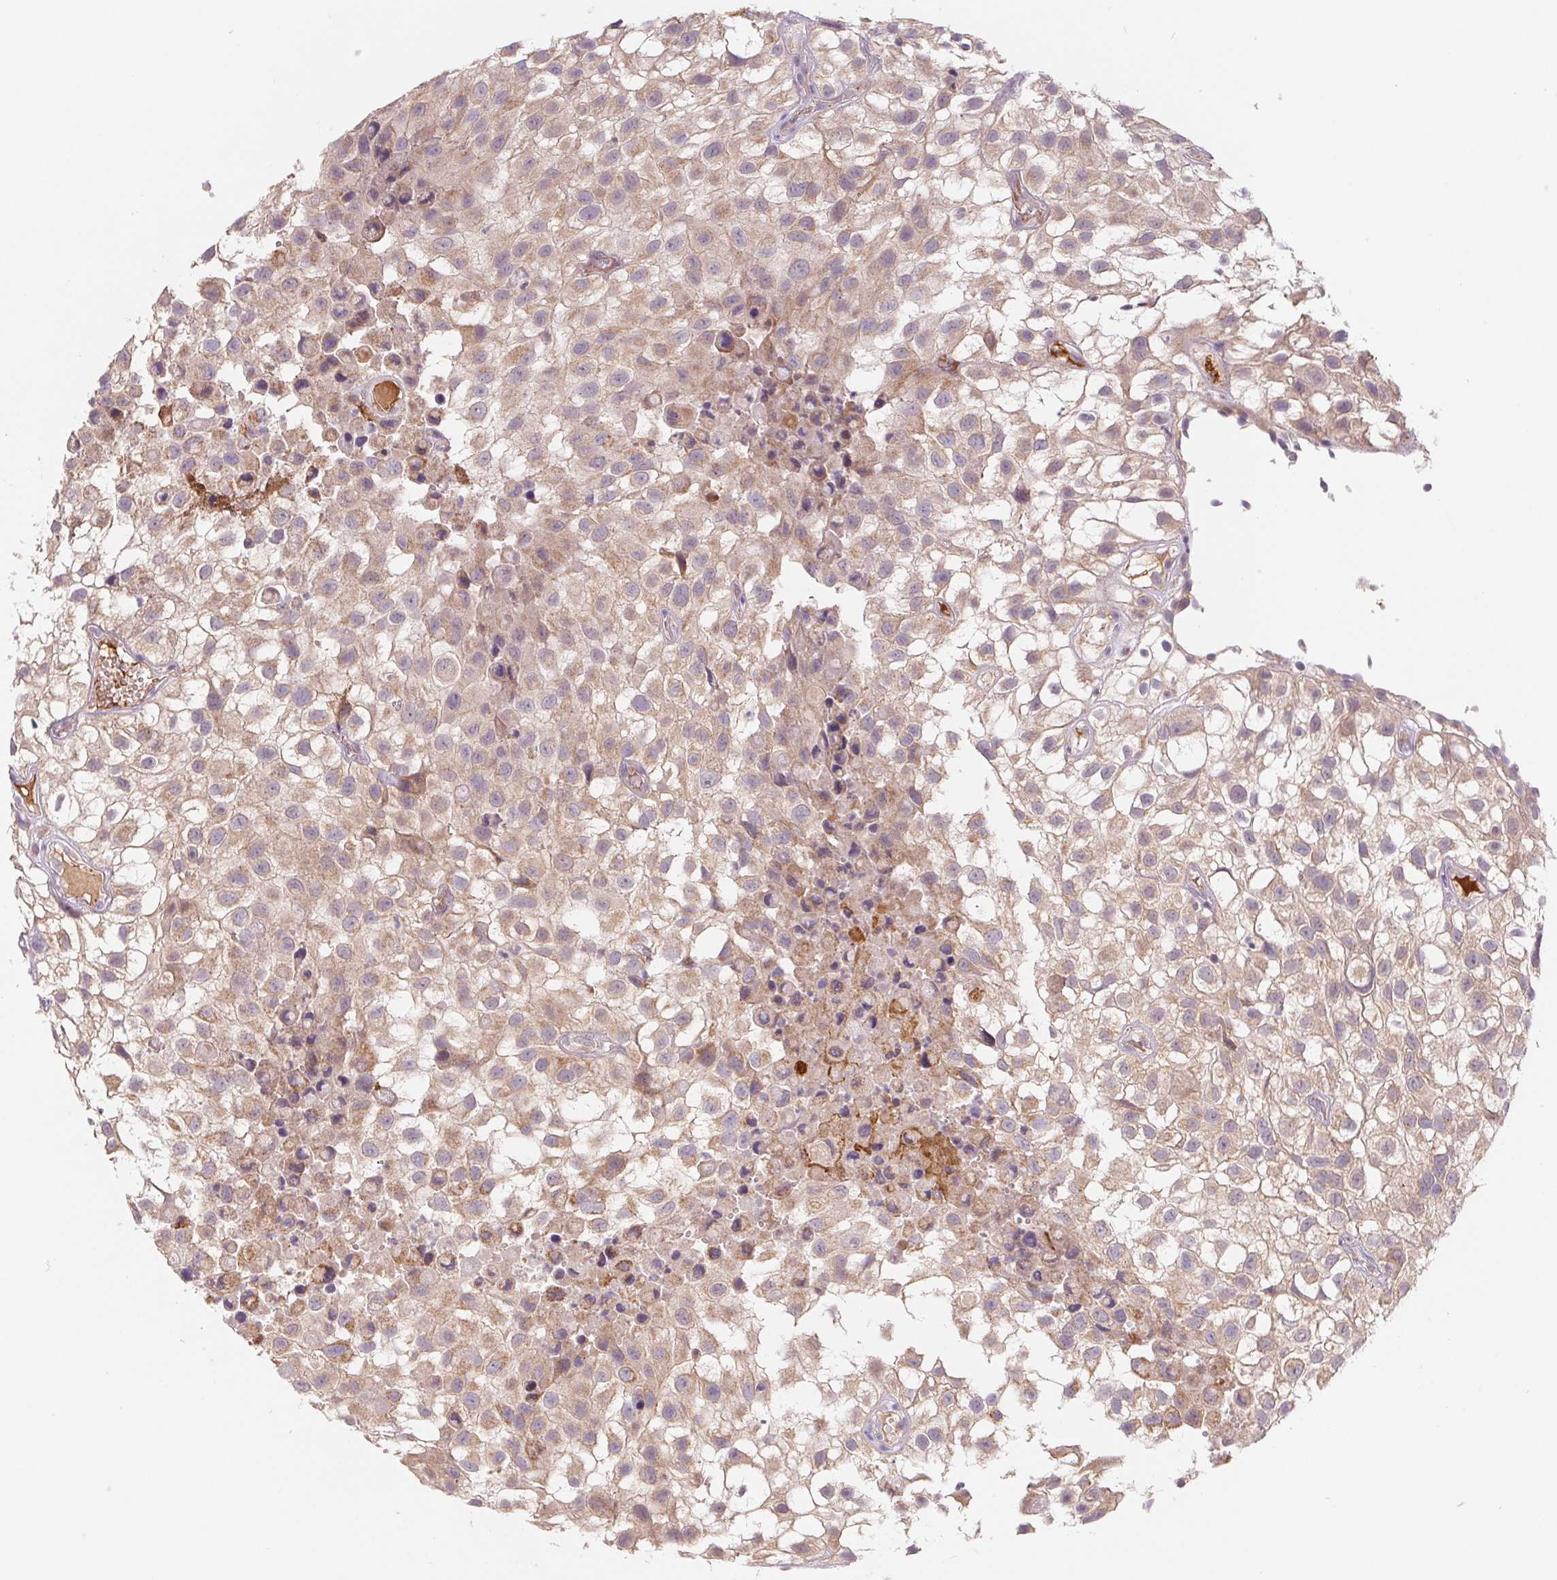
{"staining": {"intensity": "weak", "quantity": "25%-75%", "location": "cytoplasmic/membranous"}, "tissue": "urothelial cancer", "cell_type": "Tumor cells", "image_type": "cancer", "snomed": [{"axis": "morphology", "description": "Urothelial carcinoma, High grade"}, {"axis": "topography", "description": "Urinary bladder"}], "caption": "High-power microscopy captured an immunohistochemistry image of urothelial cancer, revealing weak cytoplasmic/membranous staining in approximately 25%-75% of tumor cells. (IHC, brightfield microscopy, high magnification).", "gene": "EMC6", "patient": {"sex": "male", "age": 56}}